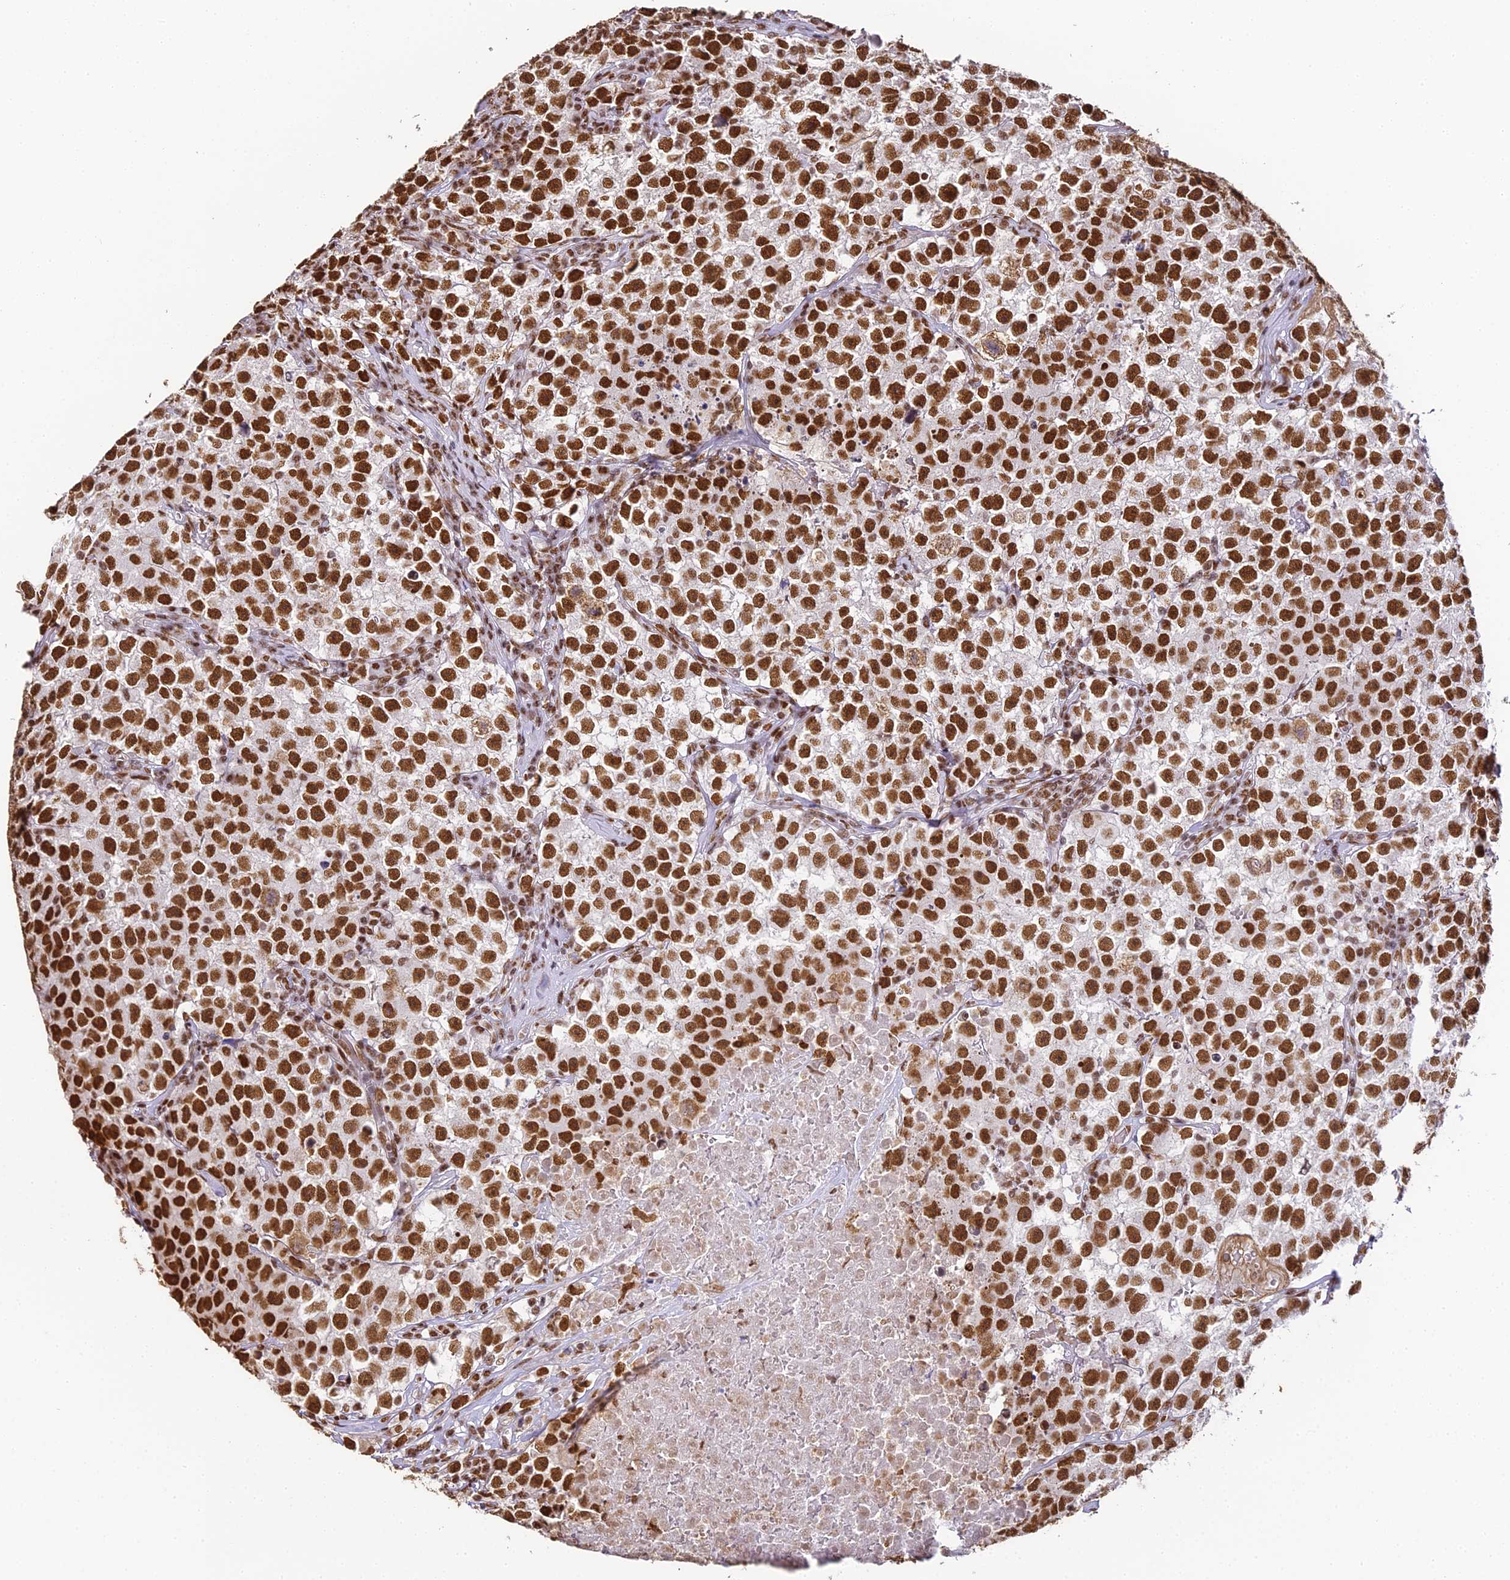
{"staining": {"intensity": "strong", "quantity": ">75%", "location": "nuclear"}, "tissue": "testis cancer", "cell_type": "Tumor cells", "image_type": "cancer", "snomed": [{"axis": "morphology", "description": "Seminoma, NOS"}, {"axis": "topography", "description": "Testis"}], "caption": "DAB (3,3'-diaminobenzidine) immunohistochemical staining of testis cancer (seminoma) reveals strong nuclear protein expression in about >75% of tumor cells. The staining was performed using DAB to visualize the protein expression in brown, while the nuclei were stained in blue with hematoxylin (Magnification: 20x).", "gene": "HNRNPA1", "patient": {"sex": "male", "age": 22}}